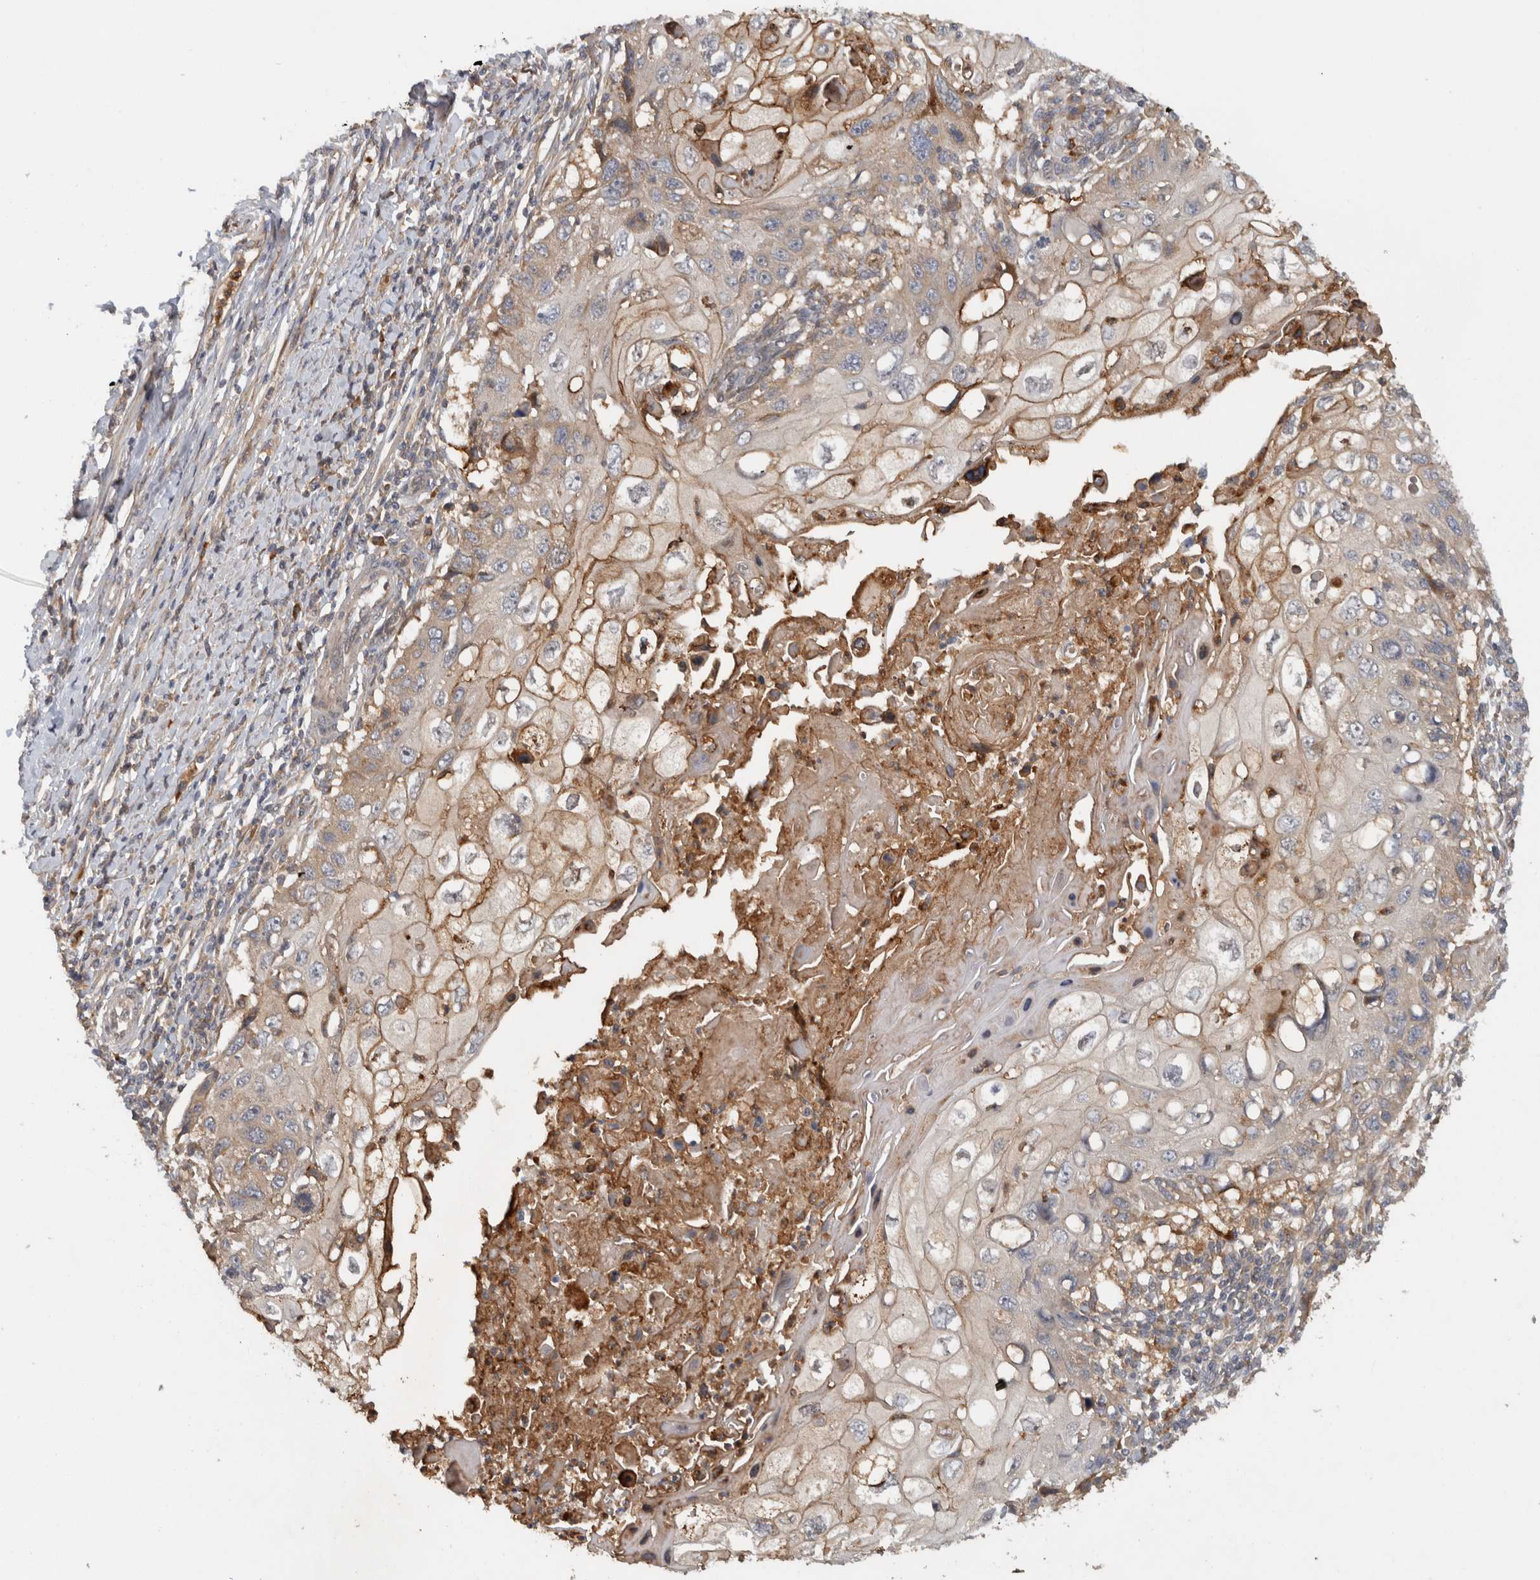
{"staining": {"intensity": "moderate", "quantity": "<25%", "location": "cytoplasmic/membranous"}, "tissue": "cervical cancer", "cell_type": "Tumor cells", "image_type": "cancer", "snomed": [{"axis": "morphology", "description": "Squamous cell carcinoma, NOS"}, {"axis": "topography", "description": "Cervix"}], "caption": "DAB immunohistochemical staining of human cervical cancer exhibits moderate cytoplasmic/membranous protein positivity in approximately <25% of tumor cells. (Brightfield microscopy of DAB IHC at high magnification).", "gene": "VEPH1", "patient": {"sex": "female", "age": 70}}